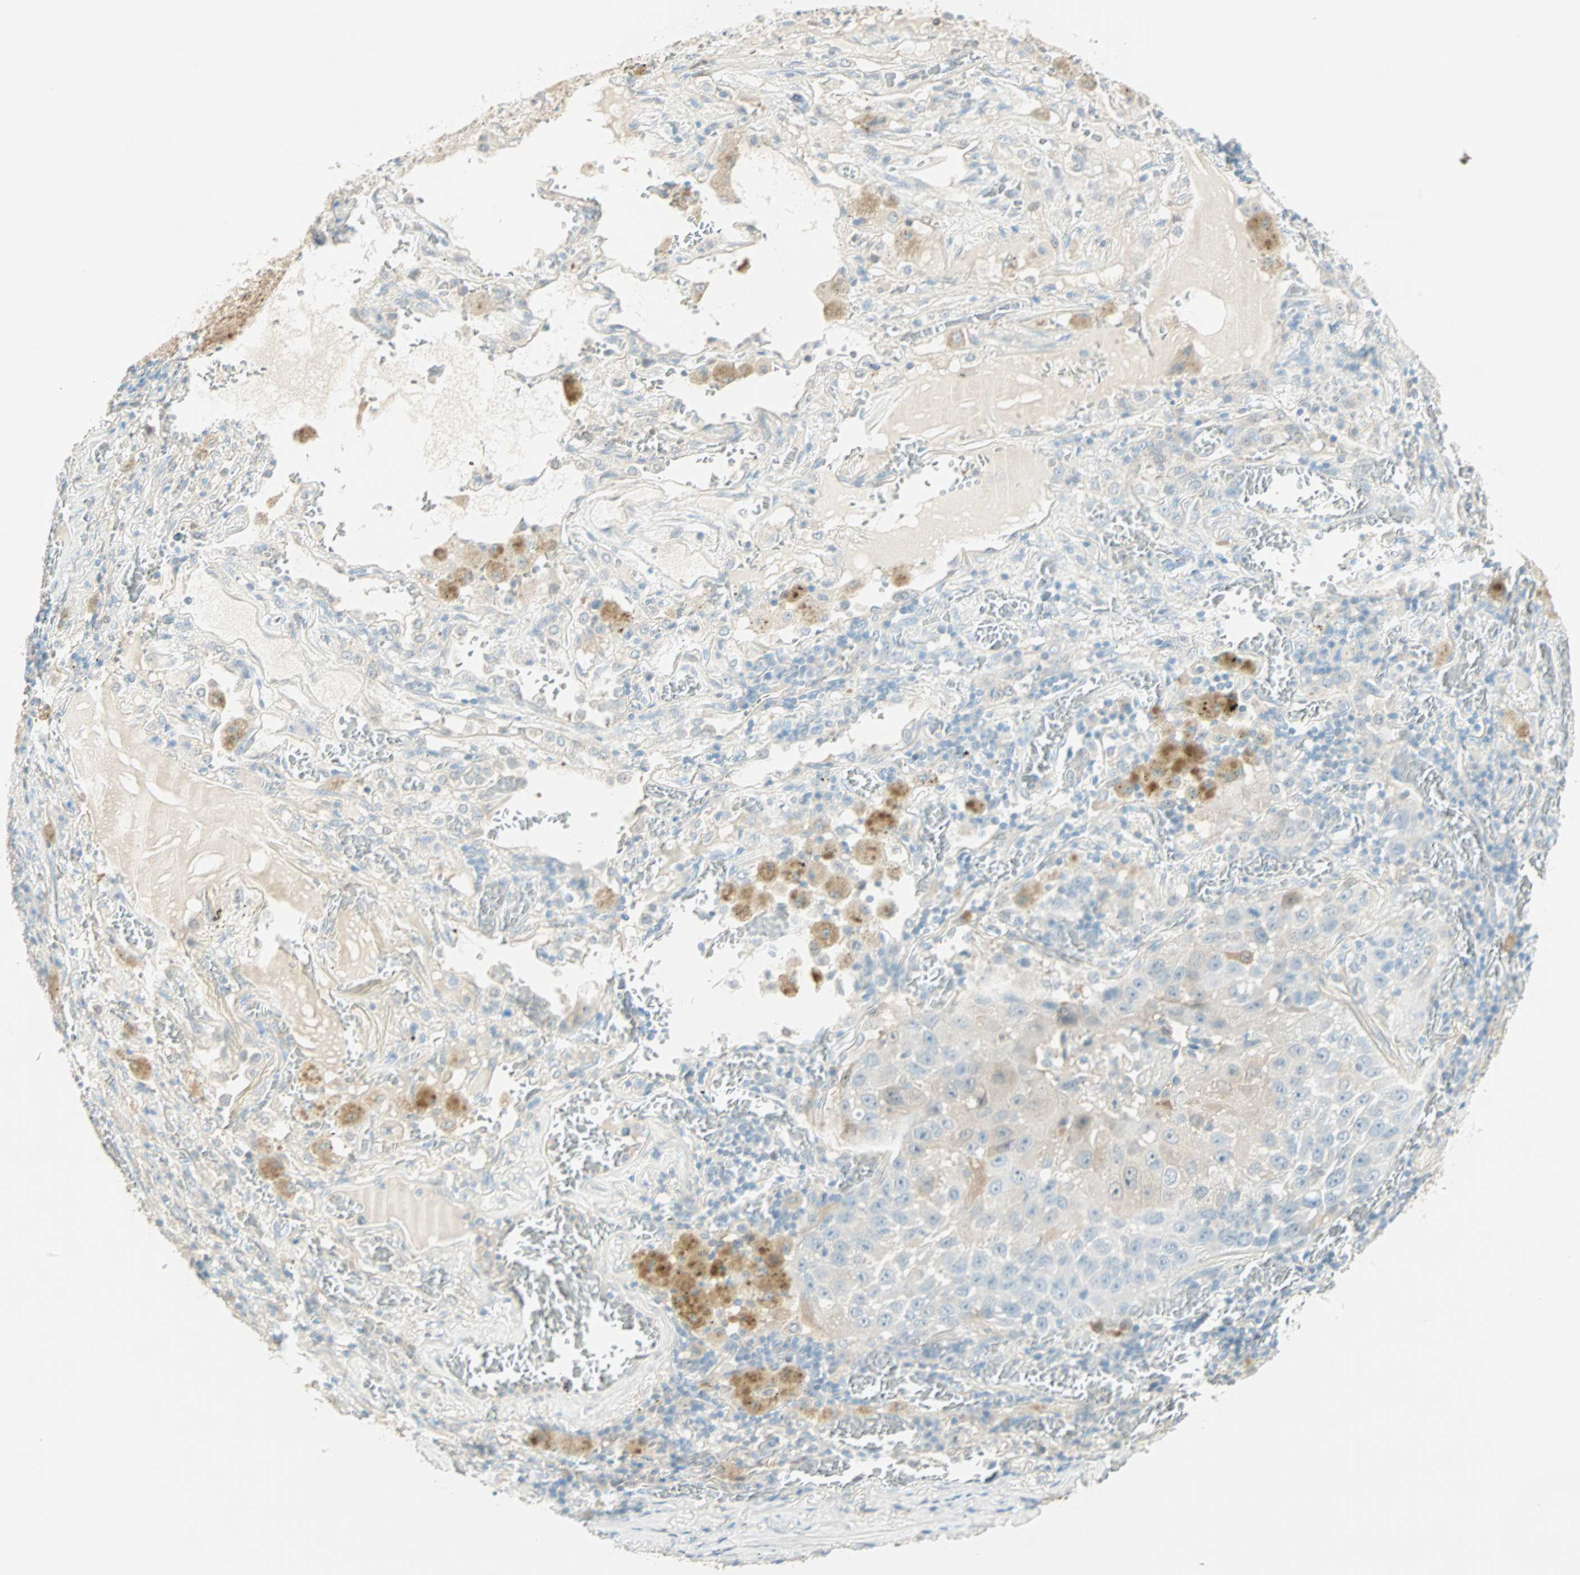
{"staining": {"intensity": "weak", "quantity": "25%-75%", "location": "cytoplasmic/membranous"}, "tissue": "lung cancer", "cell_type": "Tumor cells", "image_type": "cancer", "snomed": [{"axis": "morphology", "description": "Squamous cell carcinoma, NOS"}, {"axis": "topography", "description": "Lung"}], "caption": "Protein analysis of lung squamous cell carcinoma tissue exhibits weak cytoplasmic/membranous expression in approximately 25%-75% of tumor cells. (DAB IHC, brown staining for protein, blue staining for nuclei).", "gene": "S100A1", "patient": {"sex": "male", "age": 57}}